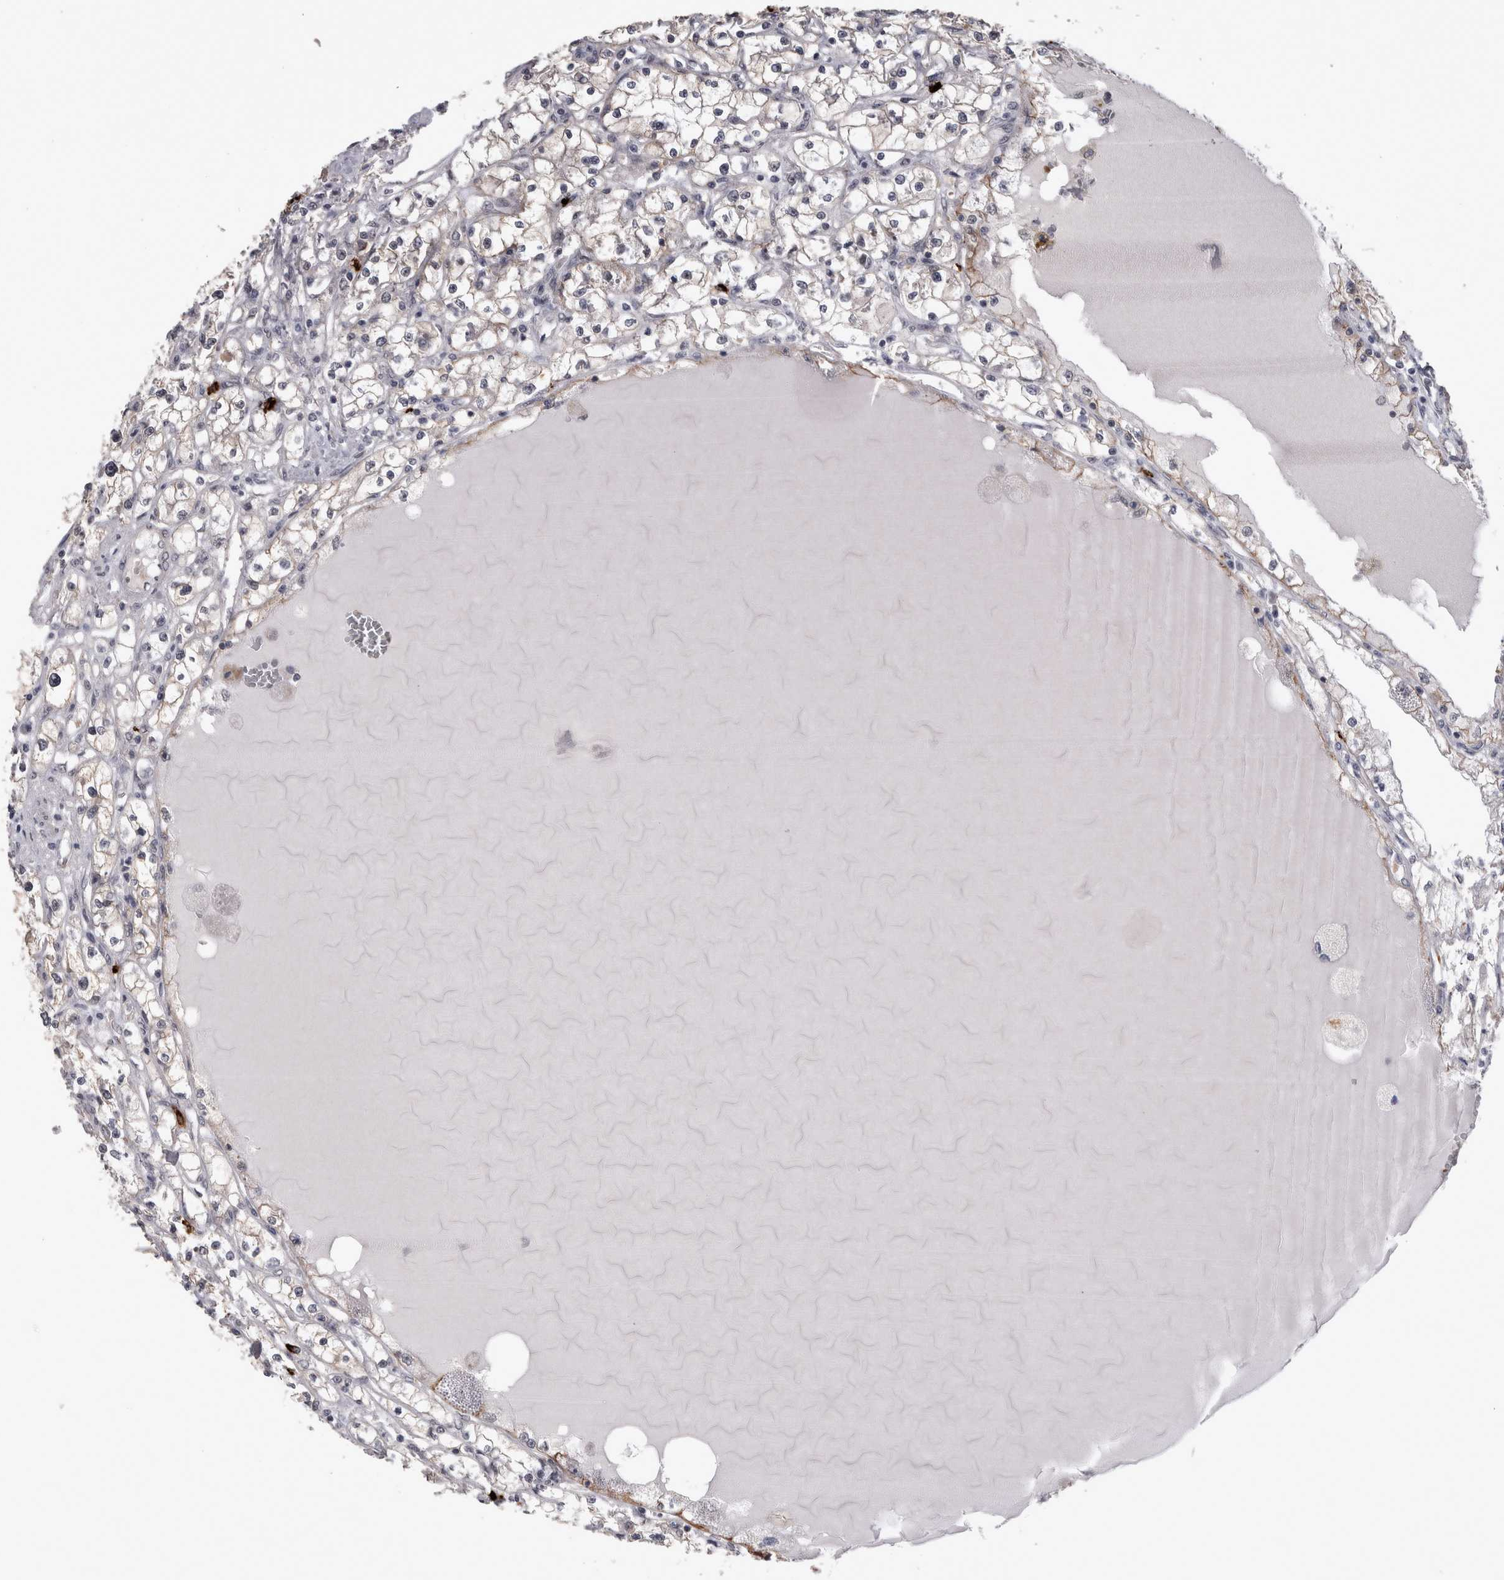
{"staining": {"intensity": "weak", "quantity": "25%-75%", "location": "cytoplasmic/membranous"}, "tissue": "renal cancer", "cell_type": "Tumor cells", "image_type": "cancer", "snomed": [{"axis": "morphology", "description": "Adenocarcinoma, NOS"}, {"axis": "topography", "description": "Kidney"}], "caption": "Immunohistochemistry image of human renal cancer (adenocarcinoma) stained for a protein (brown), which reveals low levels of weak cytoplasmic/membranous positivity in approximately 25%-75% of tumor cells.", "gene": "PEBP4", "patient": {"sex": "male", "age": 56}}